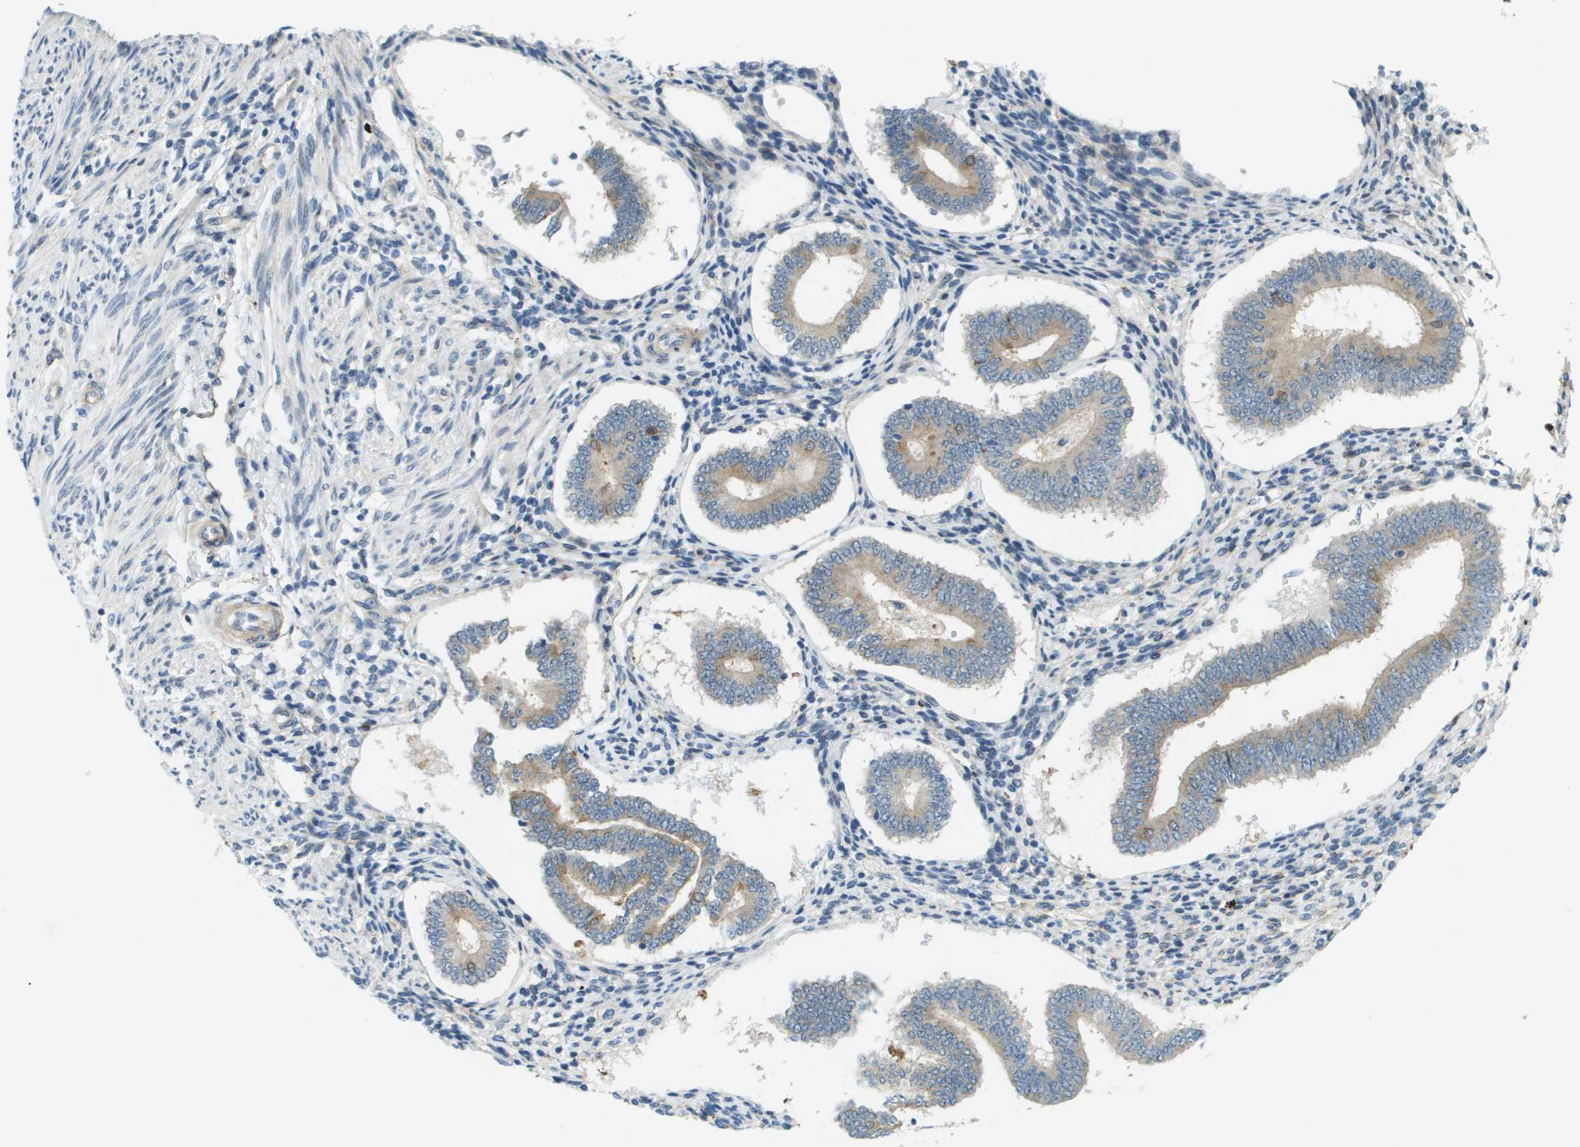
{"staining": {"intensity": "negative", "quantity": "none", "location": "none"}, "tissue": "endometrium", "cell_type": "Cells in endometrial stroma", "image_type": "normal", "snomed": [{"axis": "morphology", "description": "Normal tissue, NOS"}, {"axis": "topography", "description": "Endometrium"}], "caption": "Immunohistochemistry histopathology image of unremarkable endometrium: endometrium stained with DAB (3,3'-diaminobenzidine) reveals no significant protein positivity in cells in endometrial stroma.", "gene": "ACBD3", "patient": {"sex": "female", "age": 42}}